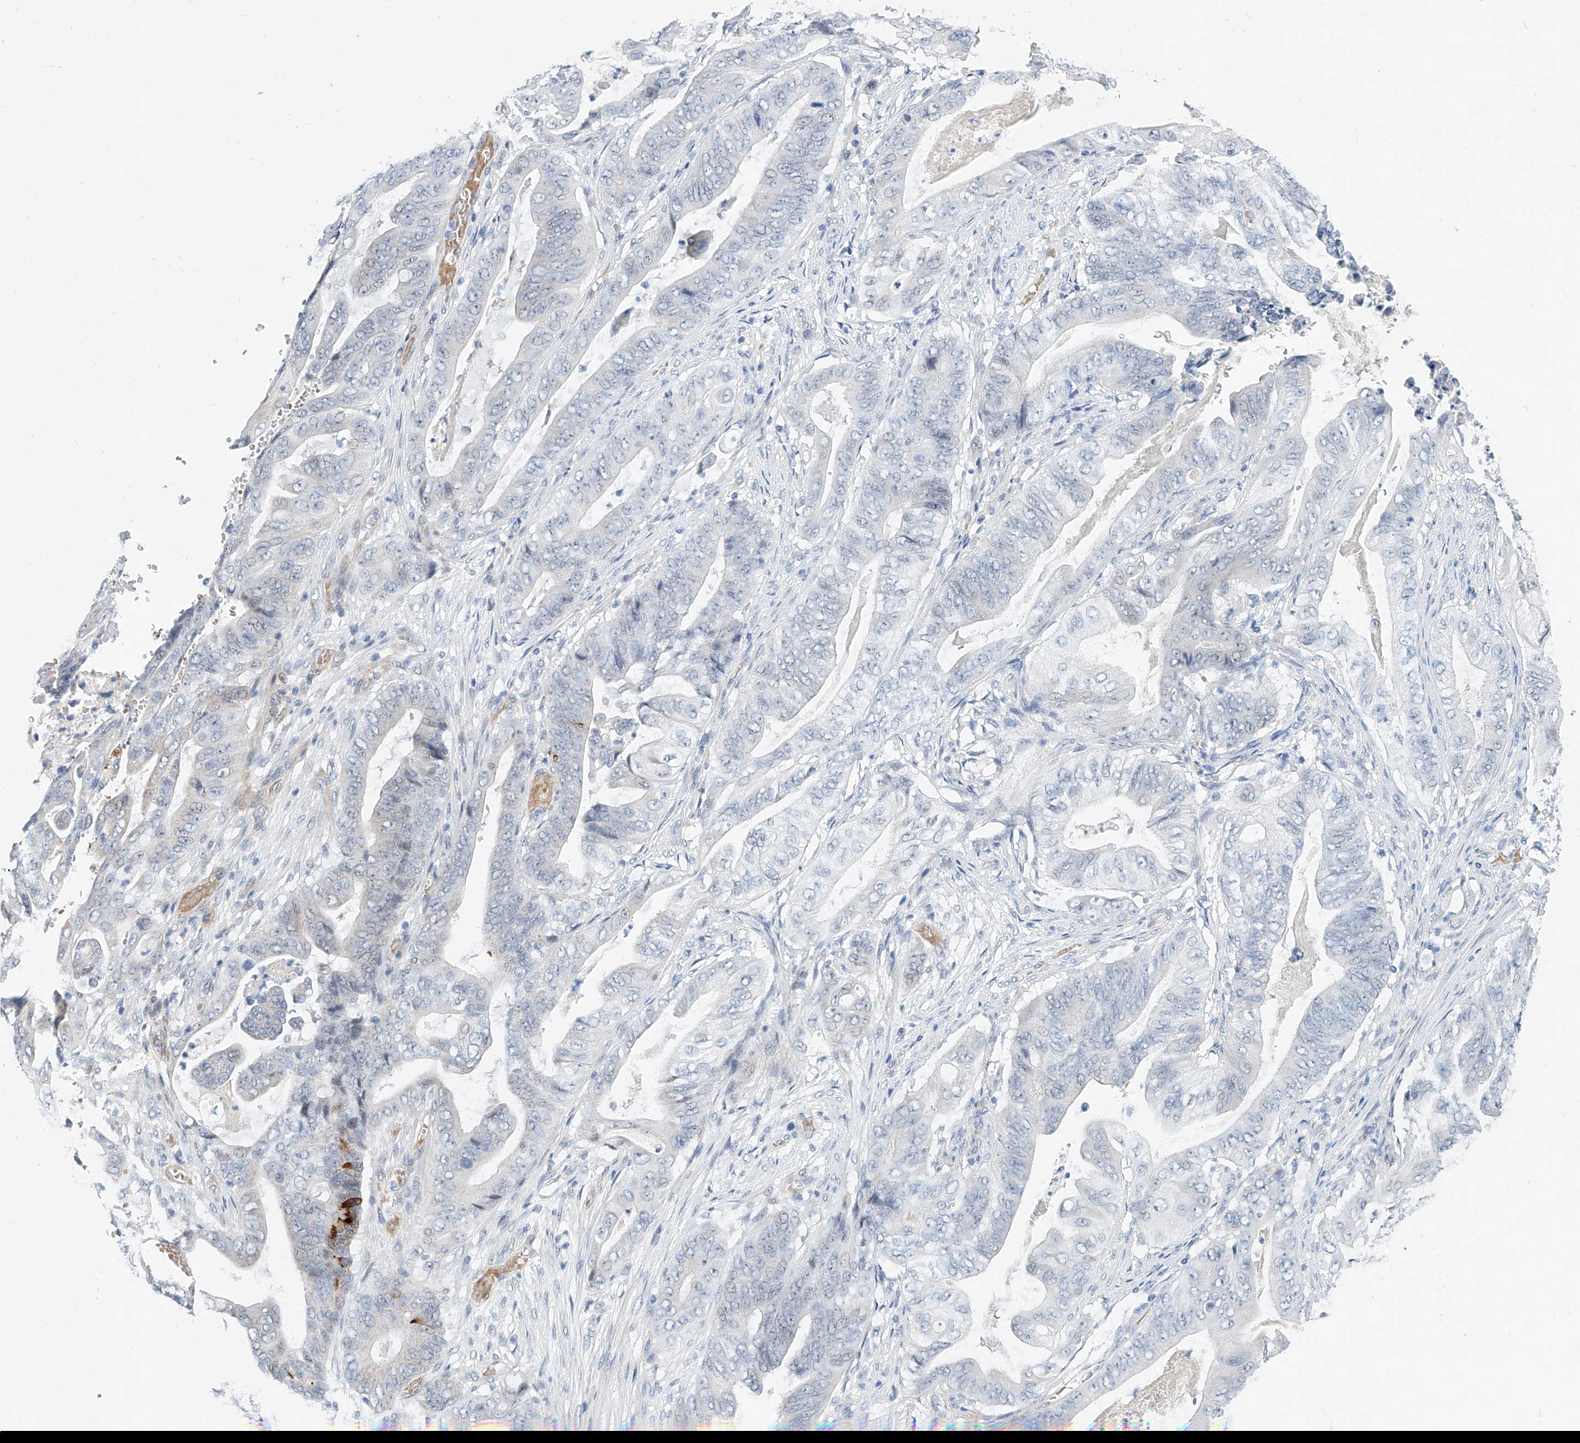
{"staining": {"intensity": "negative", "quantity": "none", "location": "none"}, "tissue": "stomach cancer", "cell_type": "Tumor cells", "image_type": "cancer", "snomed": [{"axis": "morphology", "description": "Adenocarcinoma, NOS"}, {"axis": "topography", "description": "Stomach"}], "caption": "DAB immunohistochemical staining of human stomach adenocarcinoma displays no significant positivity in tumor cells.", "gene": "BPTF", "patient": {"sex": "female", "age": 73}}